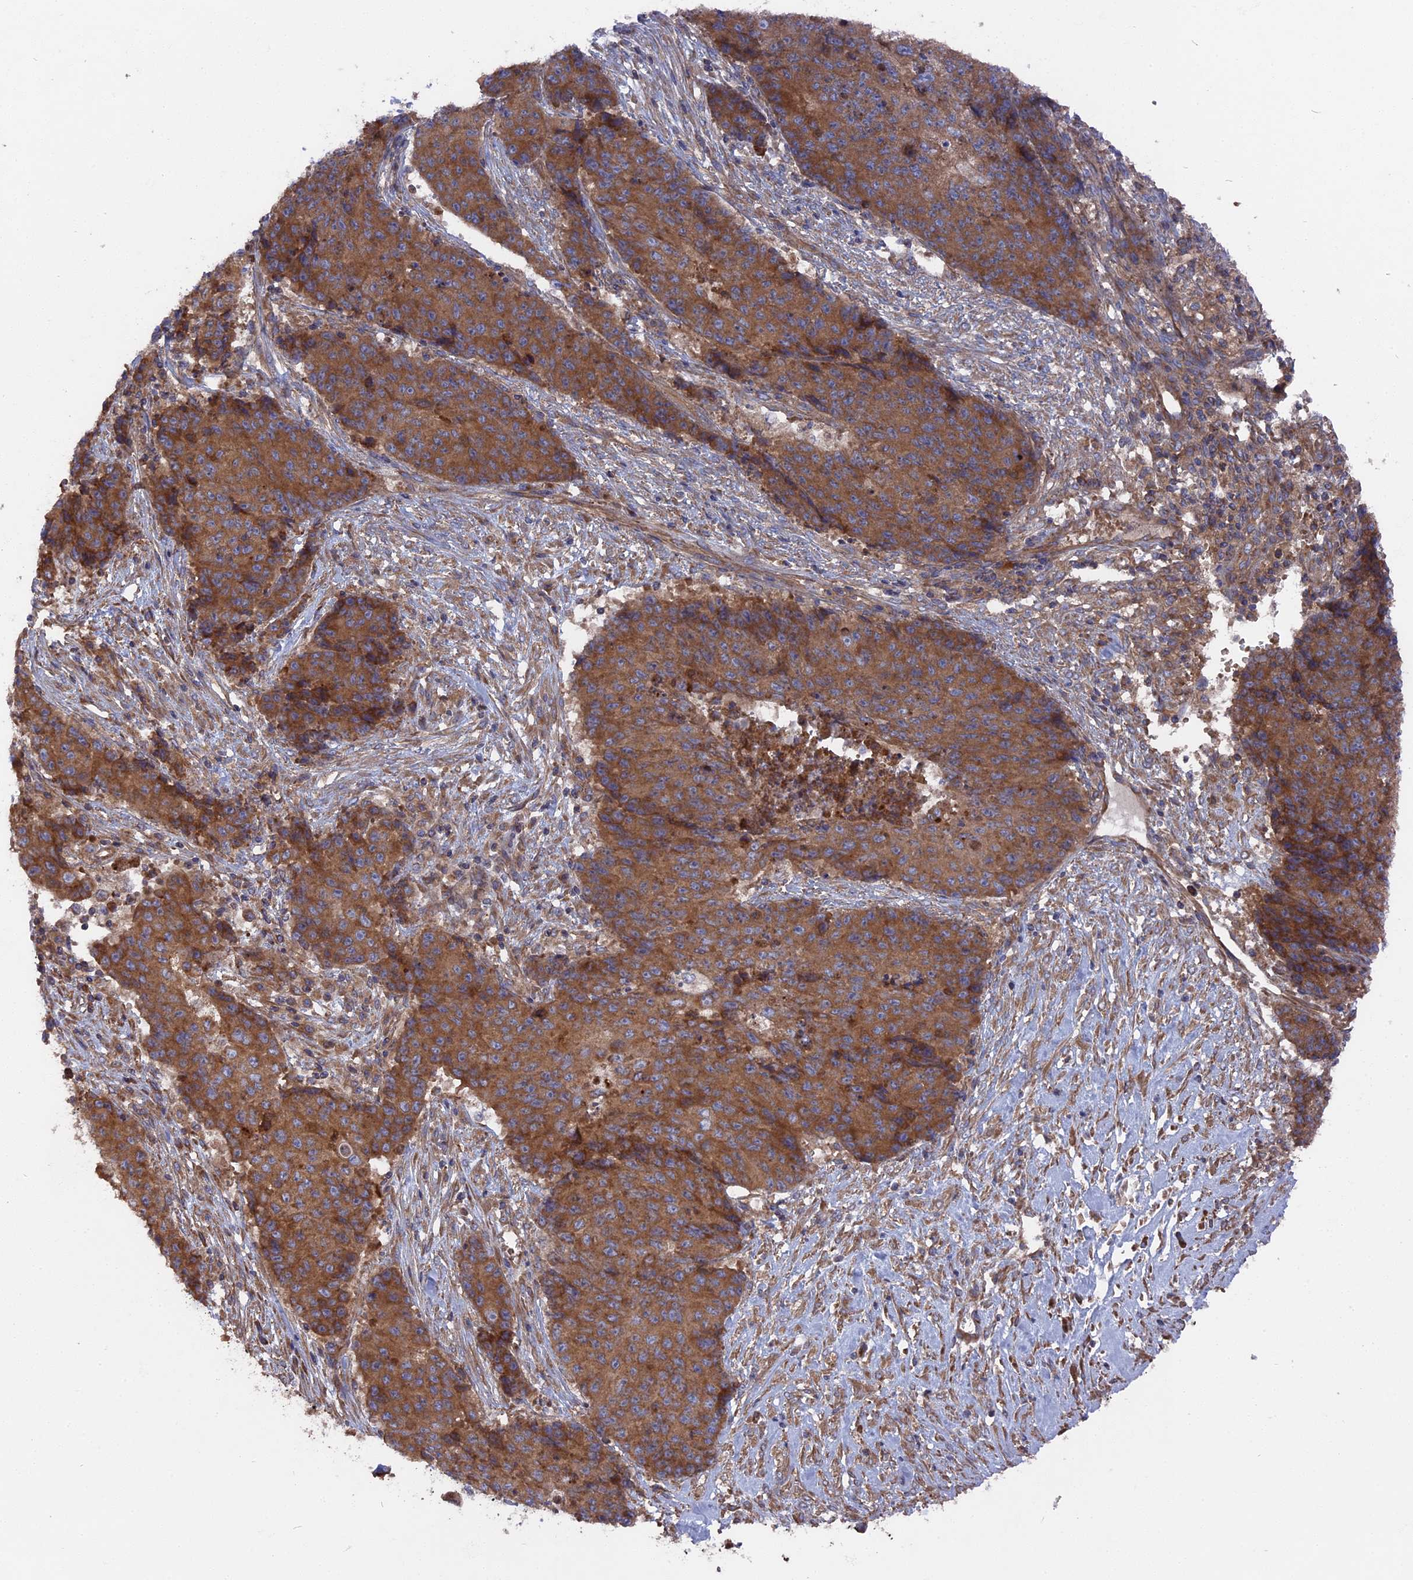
{"staining": {"intensity": "strong", "quantity": ">75%", "location": "cytoplasmic/membranous"}, "tissue": "ovarian cancer", "cell_type": "Tumor cells", "image_type": "cancer", "snomed": [{"axis": "morphology", "description": "Carcinoma, endometroid"}, {"axis": "topography", "description": "Ovary"}], "caption": "A brown stain highlights strong cytoplasmic/membranous staining of a protein in human ovarian cancer (endometroid carcinoma) tumor cells.", "gene": "TELO2", "patient": {"sex": "female", "age": 42}}